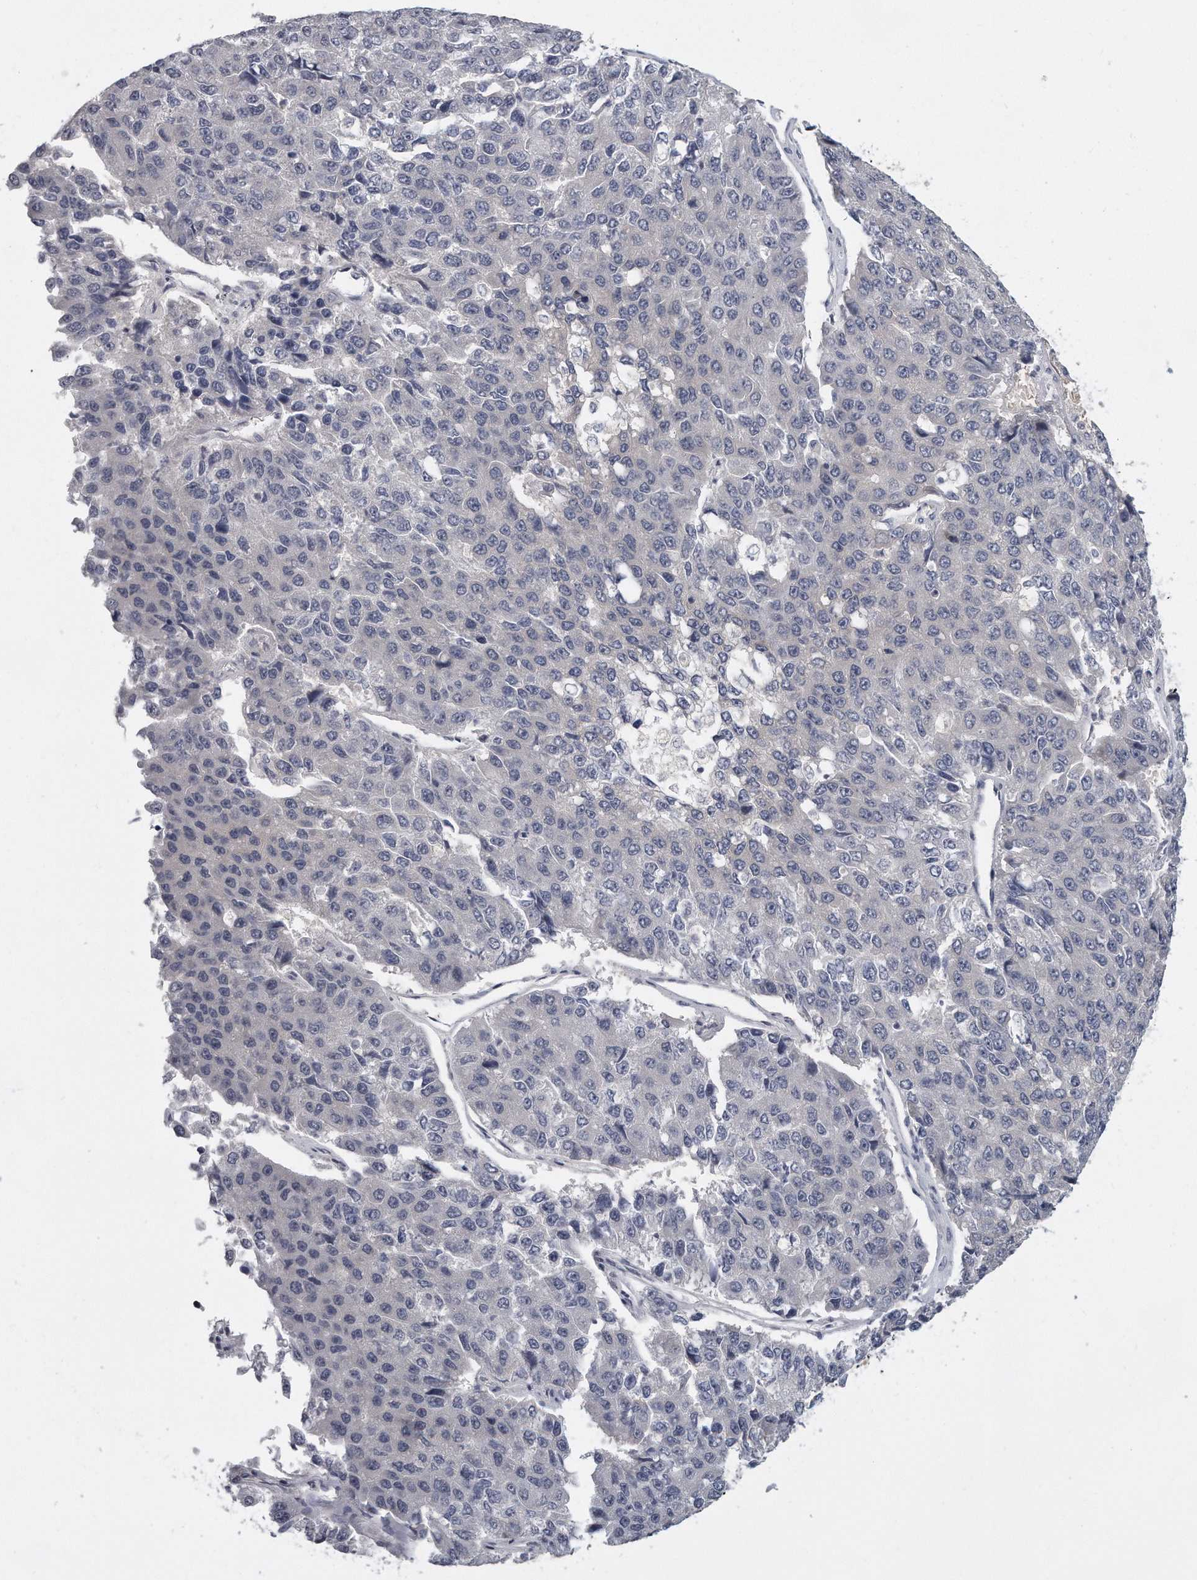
{"staining": {"intensity": "negative", "quantity": "none", "location": "none"}, "tissue": "pancreatic cancer", "cell_type": "Tumor cells", "image_type": "cancer", "snomed": [{"axis": "morphology", "description": "Adenocarcinoma, NOS"}, {"axis": "topography", "description": "Pancreas"}], "caption": "The image demonstrates no significant staining in tumor cells of pancreatic cancer.", "gene": "PLEKHA6", "patient": {"sex": "male", "age": 50}}